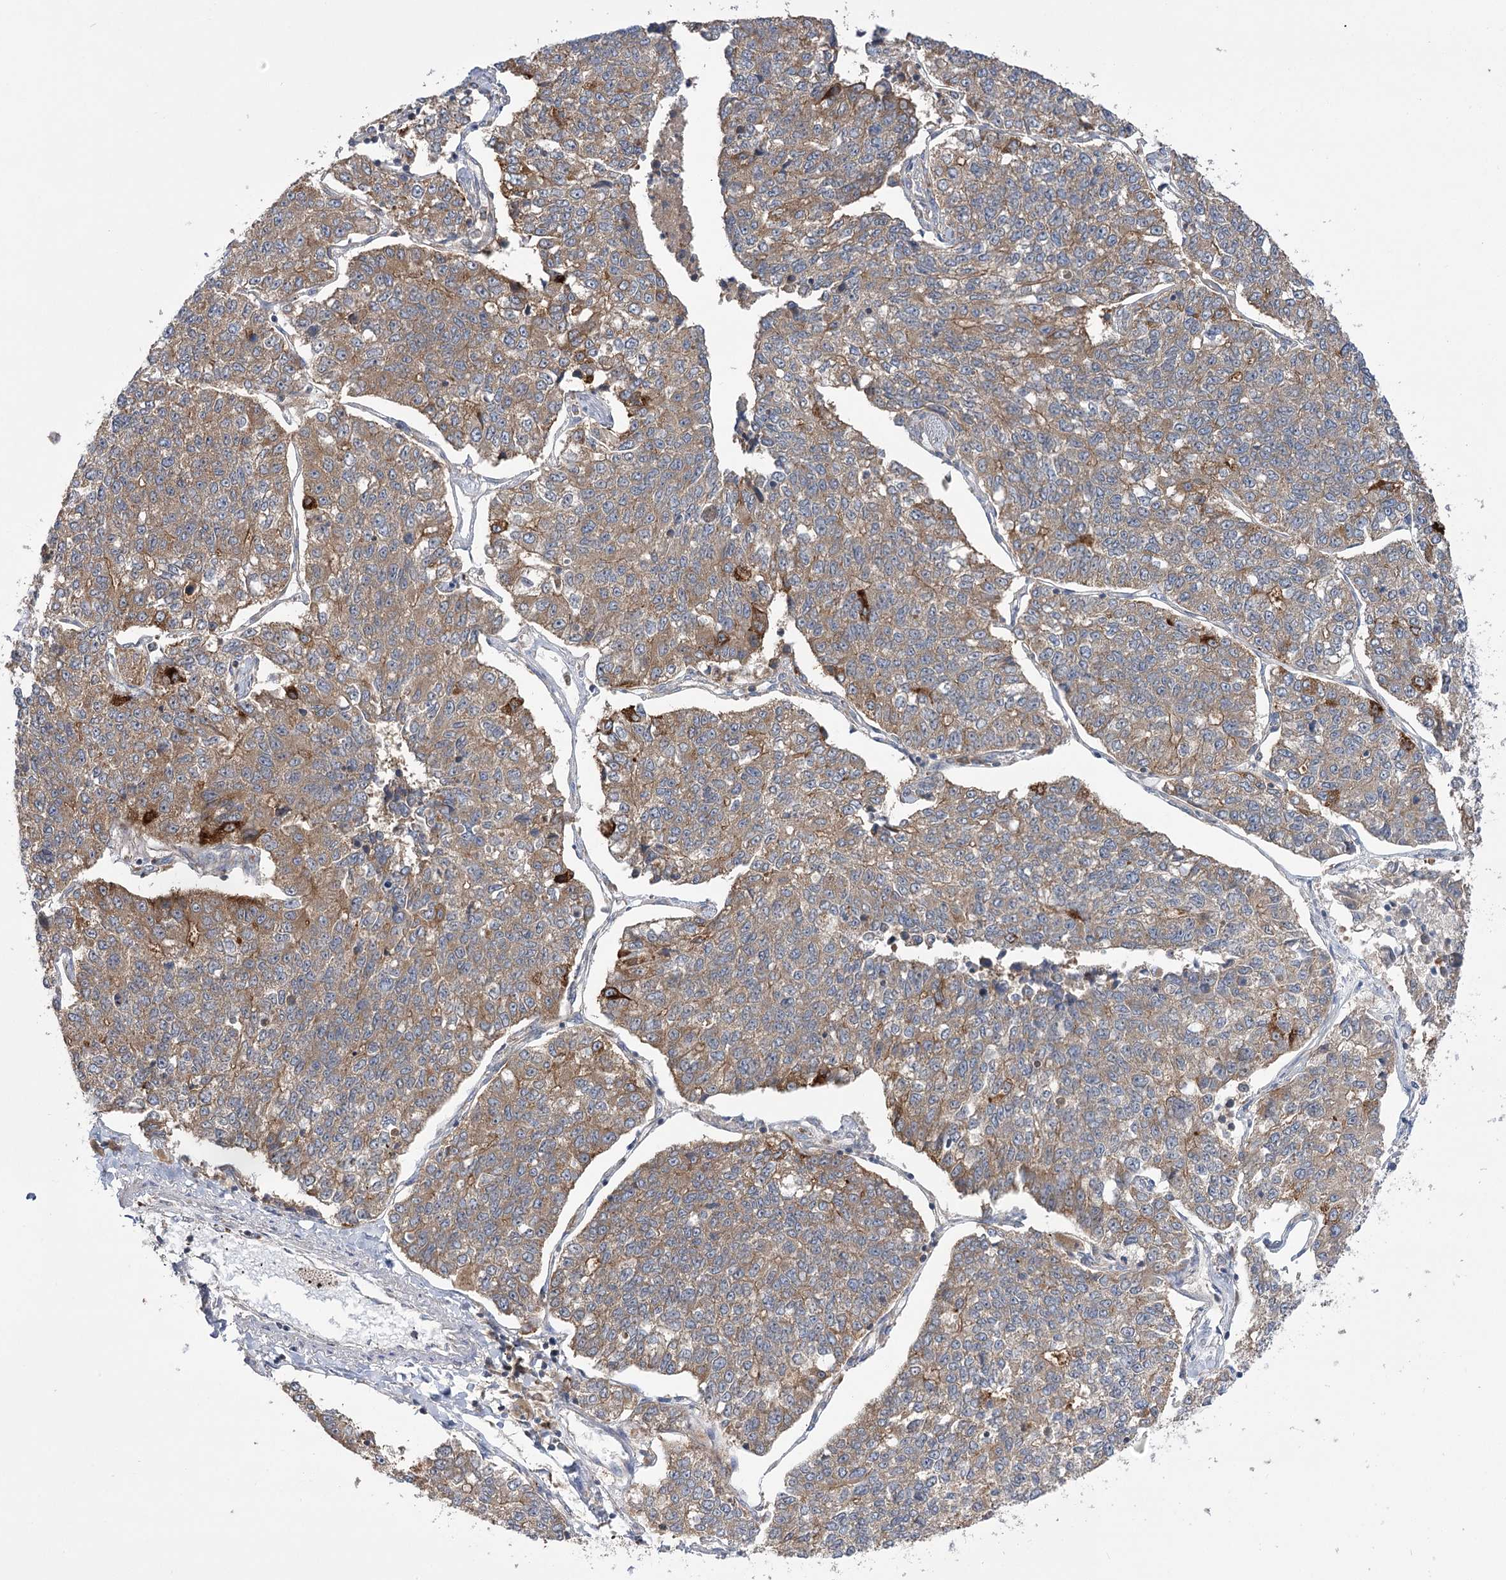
{"staining": {"intensity": "moderate", "quantity": ">75%", "location": "cytoplasmic/membranous"}, "tissue": "lung cancer", "cell_type": "Tumor cells", "image_type": "cancer", "snomed": [{"axis": "morphology", "description": "Adenocarcinoma, NOS"}, {"axis": "topography", "description": "Lung"}], "caption": "Lung cancer stained for a protein exhibits moderate cytoplasmic/membranous positivity in tumor cells.", "gene": "VPS37B", "patient": {"sex": "male", "age": 49}}